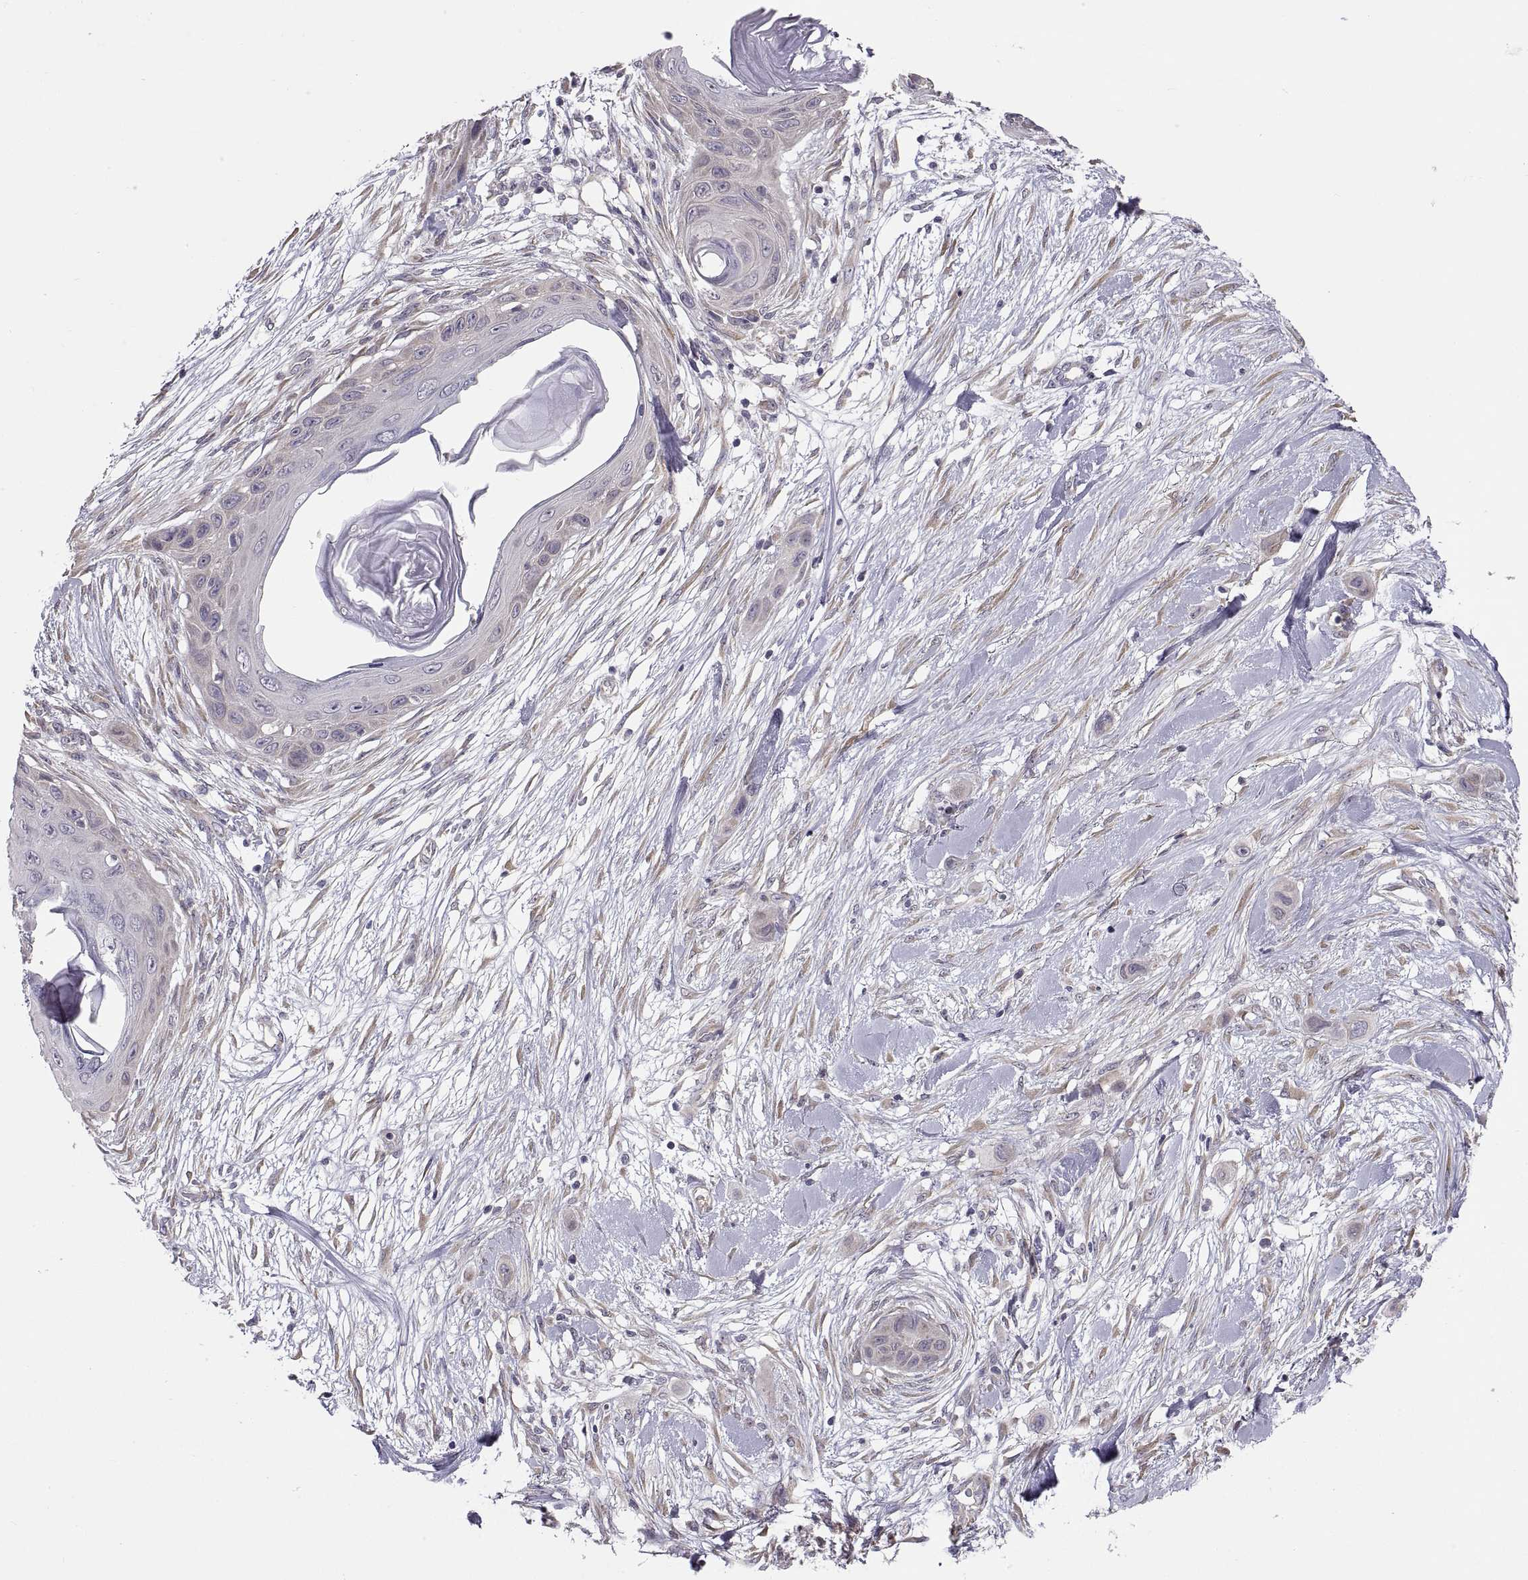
{"staining": {"intensity": "weak", "quantity": "25%-75%", "location": "cytoplasmic/membranous"}, "tissue": "skin cancer", "cell_type": "Tumor cells", "image_type": "cancer", "snomed": [{"axis": "morphology", "description": "Squamous cell carcinoma, NOS"}, {"axis": "topography", "description": "Skin"}], "caption": "IHC of skin squamous cell carcinoma exhibits low levels of weak cytoplasmic/membranous positivity in about 25%-75% of tumor cells.", "gene": "ACSBG2", "patient": {"sex": "male", "age": 79}}